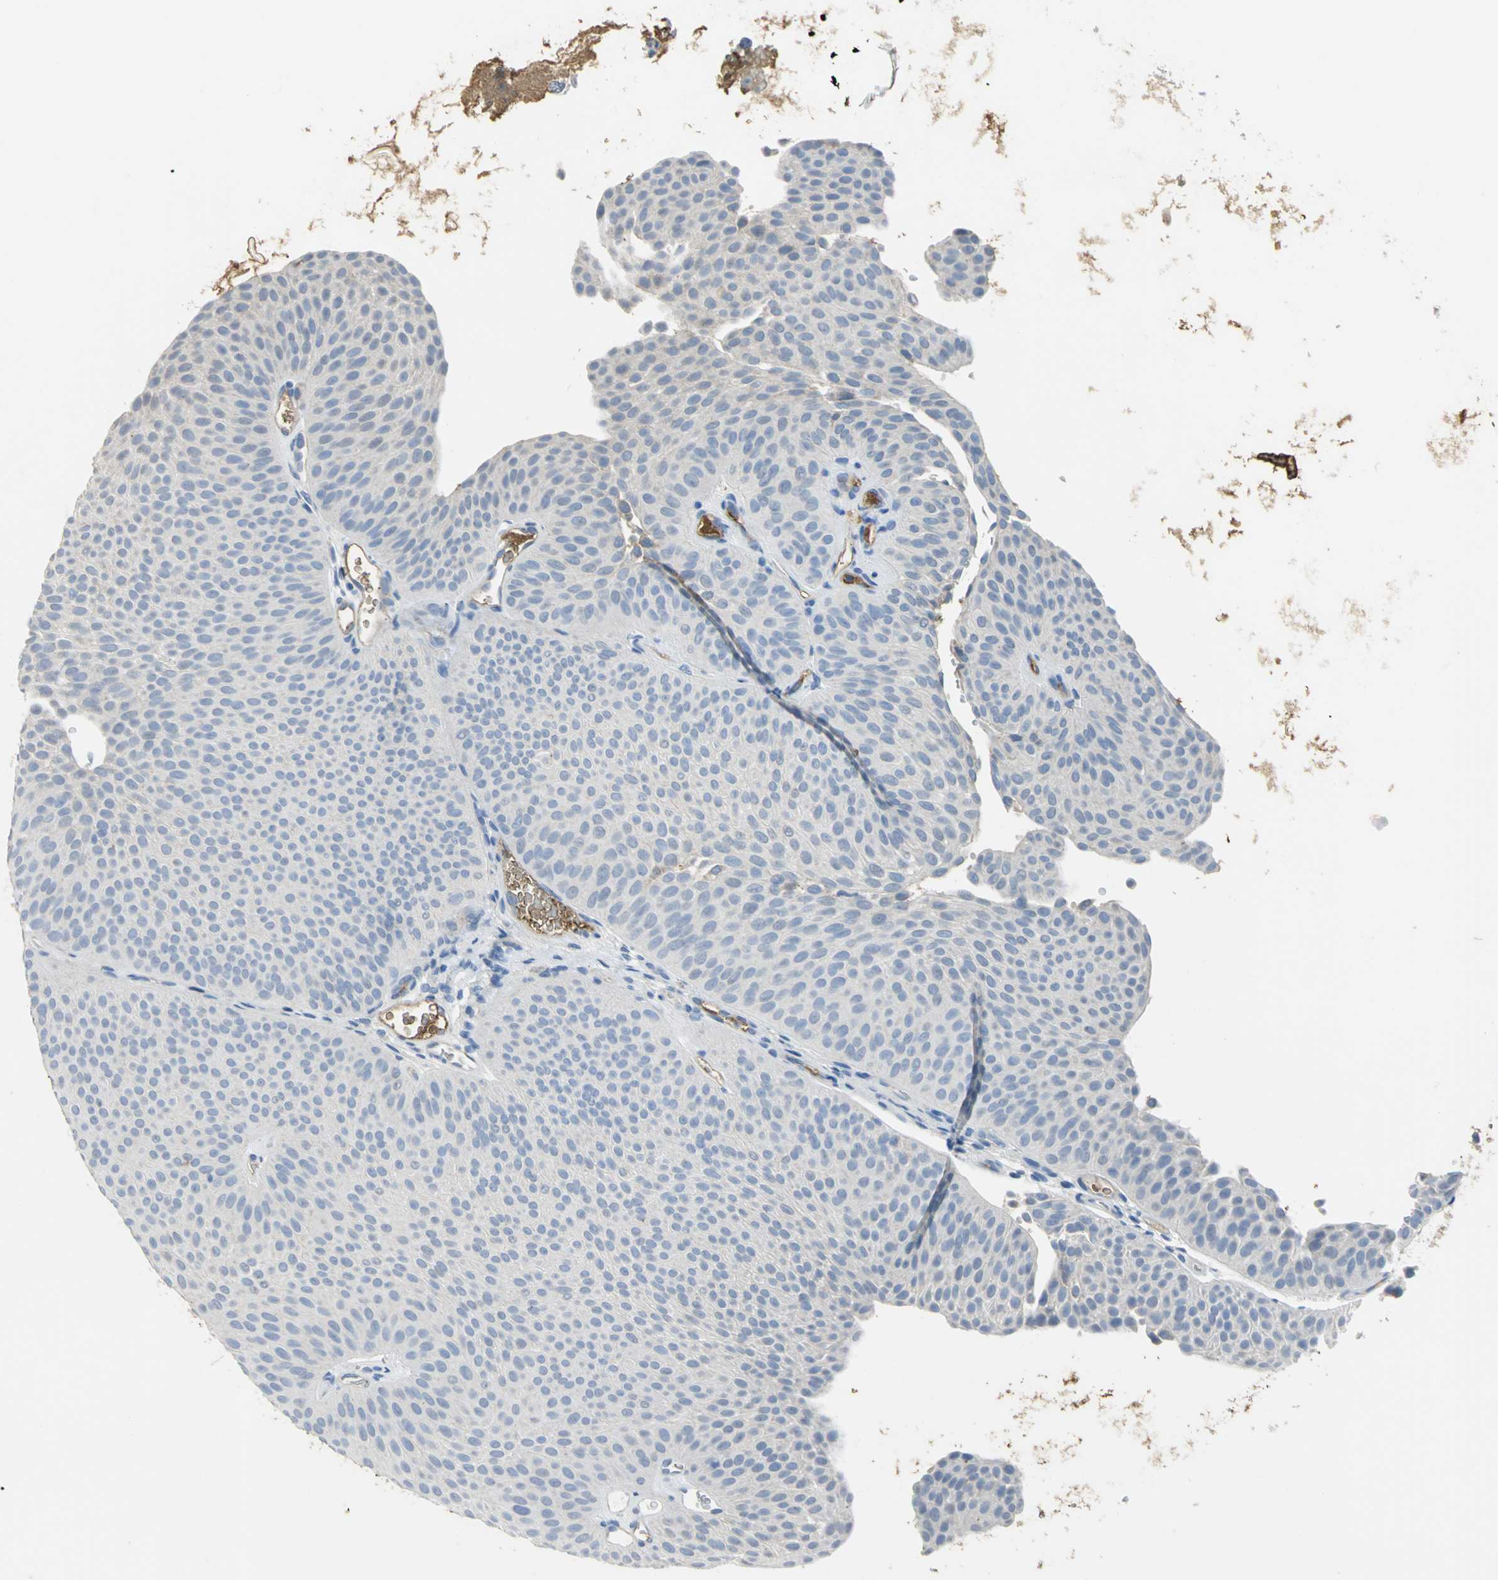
{"staining": {"intensity": "negative", "quantity": "none", "location": "none"}, "tissue": "urothelial cancer", "cell_type": "Tumor cells", "image_type": "cancer", "snomed": [{"axis": "morphology", "description": "Urothelial carcinoma, Low grade"}, {"axis": "topography", "description": "Urinary bladder"}], "caption": "The image reveals no staining of tumor cells in urothelial cancer.", "gene": "GYG2", "patient": {"sex": "female", "age": 60}}